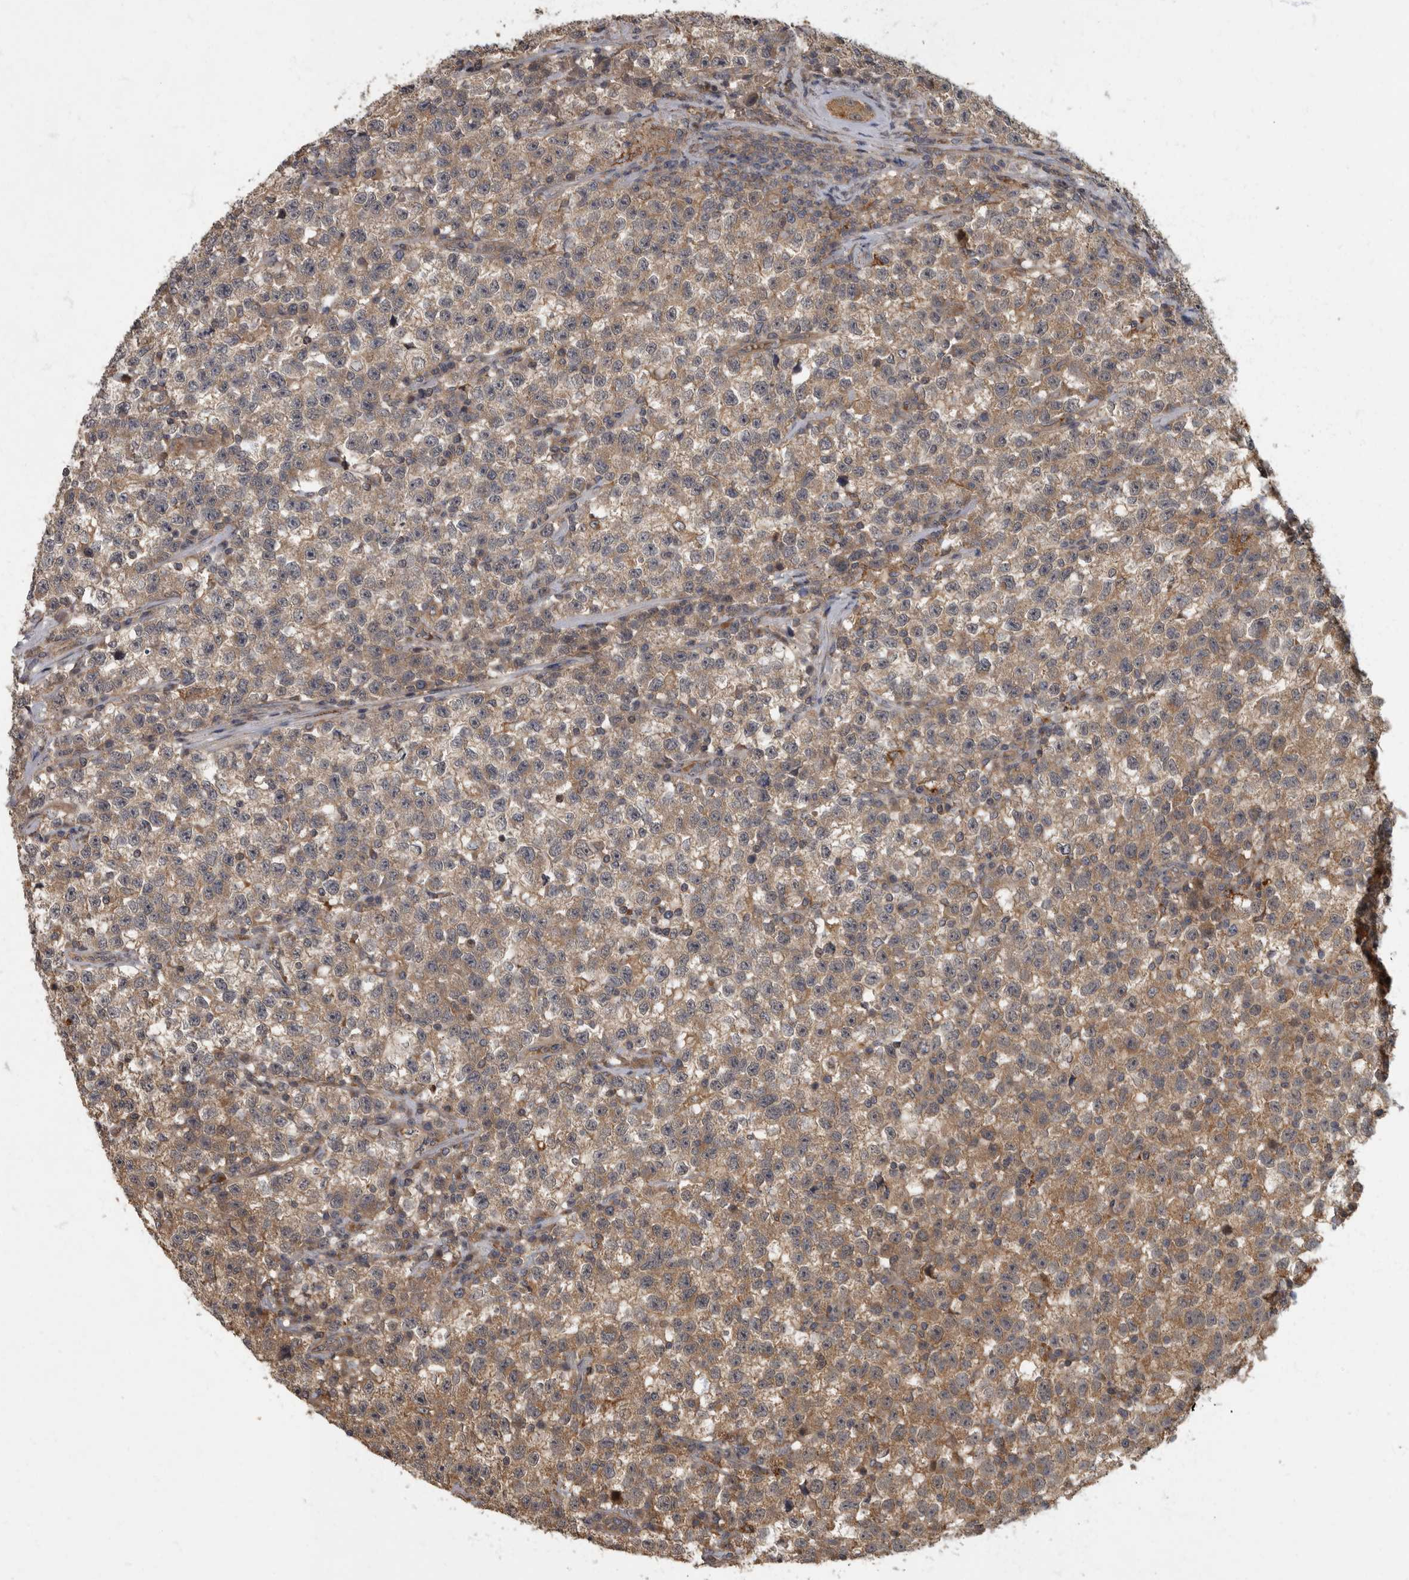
{"staining": {"intensity": "moderate", "quantity": "25%-75%", "location": "cytoplasmic/membranous"}, "tissue": "testis cancer", "cell_type": "Tumor cells", "image_type": "cancer", "snomed": [{"axis": "morphology", "description": "Seminoma, NOS"}, {"axis": "topography", "description": "Testis"}], "caption": "About 25%-75% of tumor cells in seminoma (testis) demonstrate moderate cytoplasmic/membranous protein staining as visualized by brown immunohistochemical staining.", "gene": "IQCK", "patient": {"sex": "male", "age": 22}}